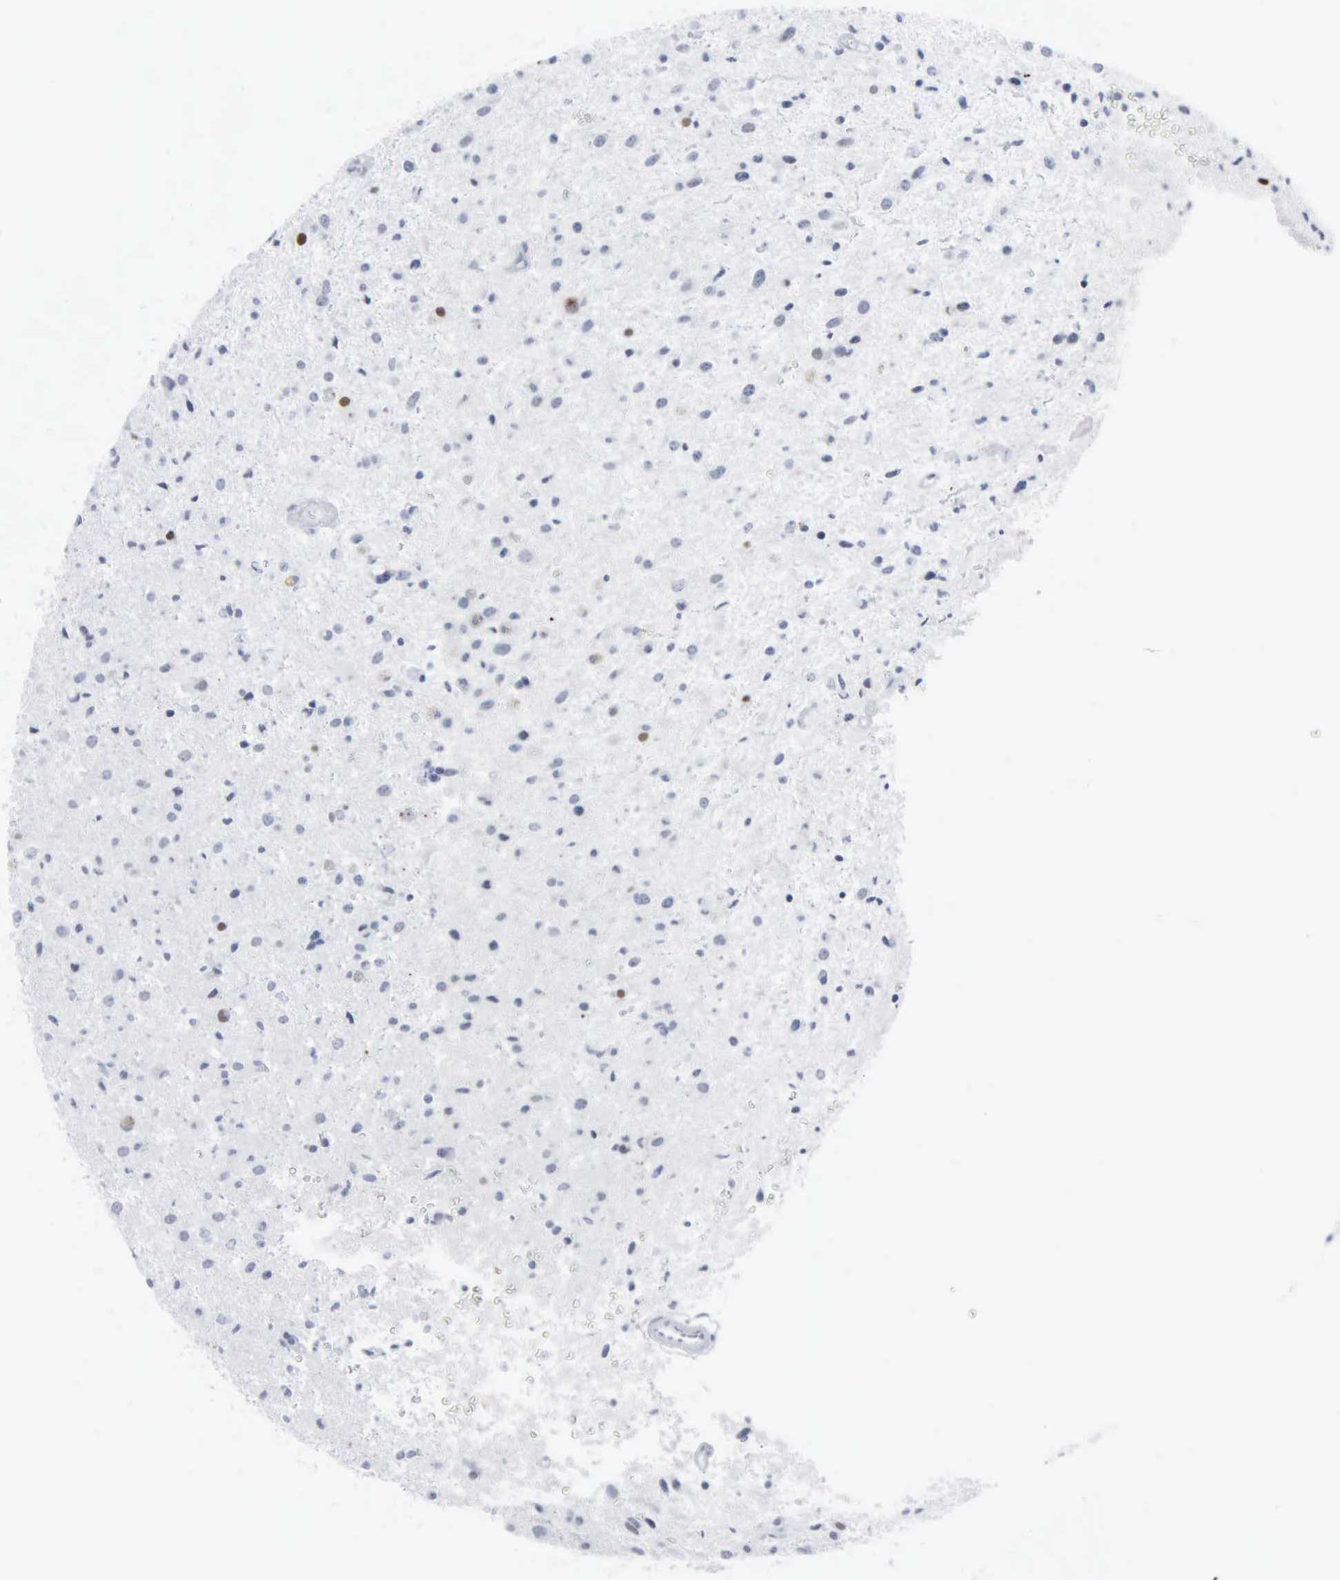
{"staining": {"intensity": "negative", "quantity": "none", "location": "none"}, "tissue": "glioma", "cell_type": "Tumor cells", "image_type": "cancer", "snomed": [{"axis": "morphology", "description": "Glioma, malignant, Low grade"}, {"axis": "topography", "description": "Brain"}], "caption": "The image reveals no staining of tumor cells in low-grade glioma (malignant).", "gene": "CCND3", "patient": {"sex": "female", "age": 46}}